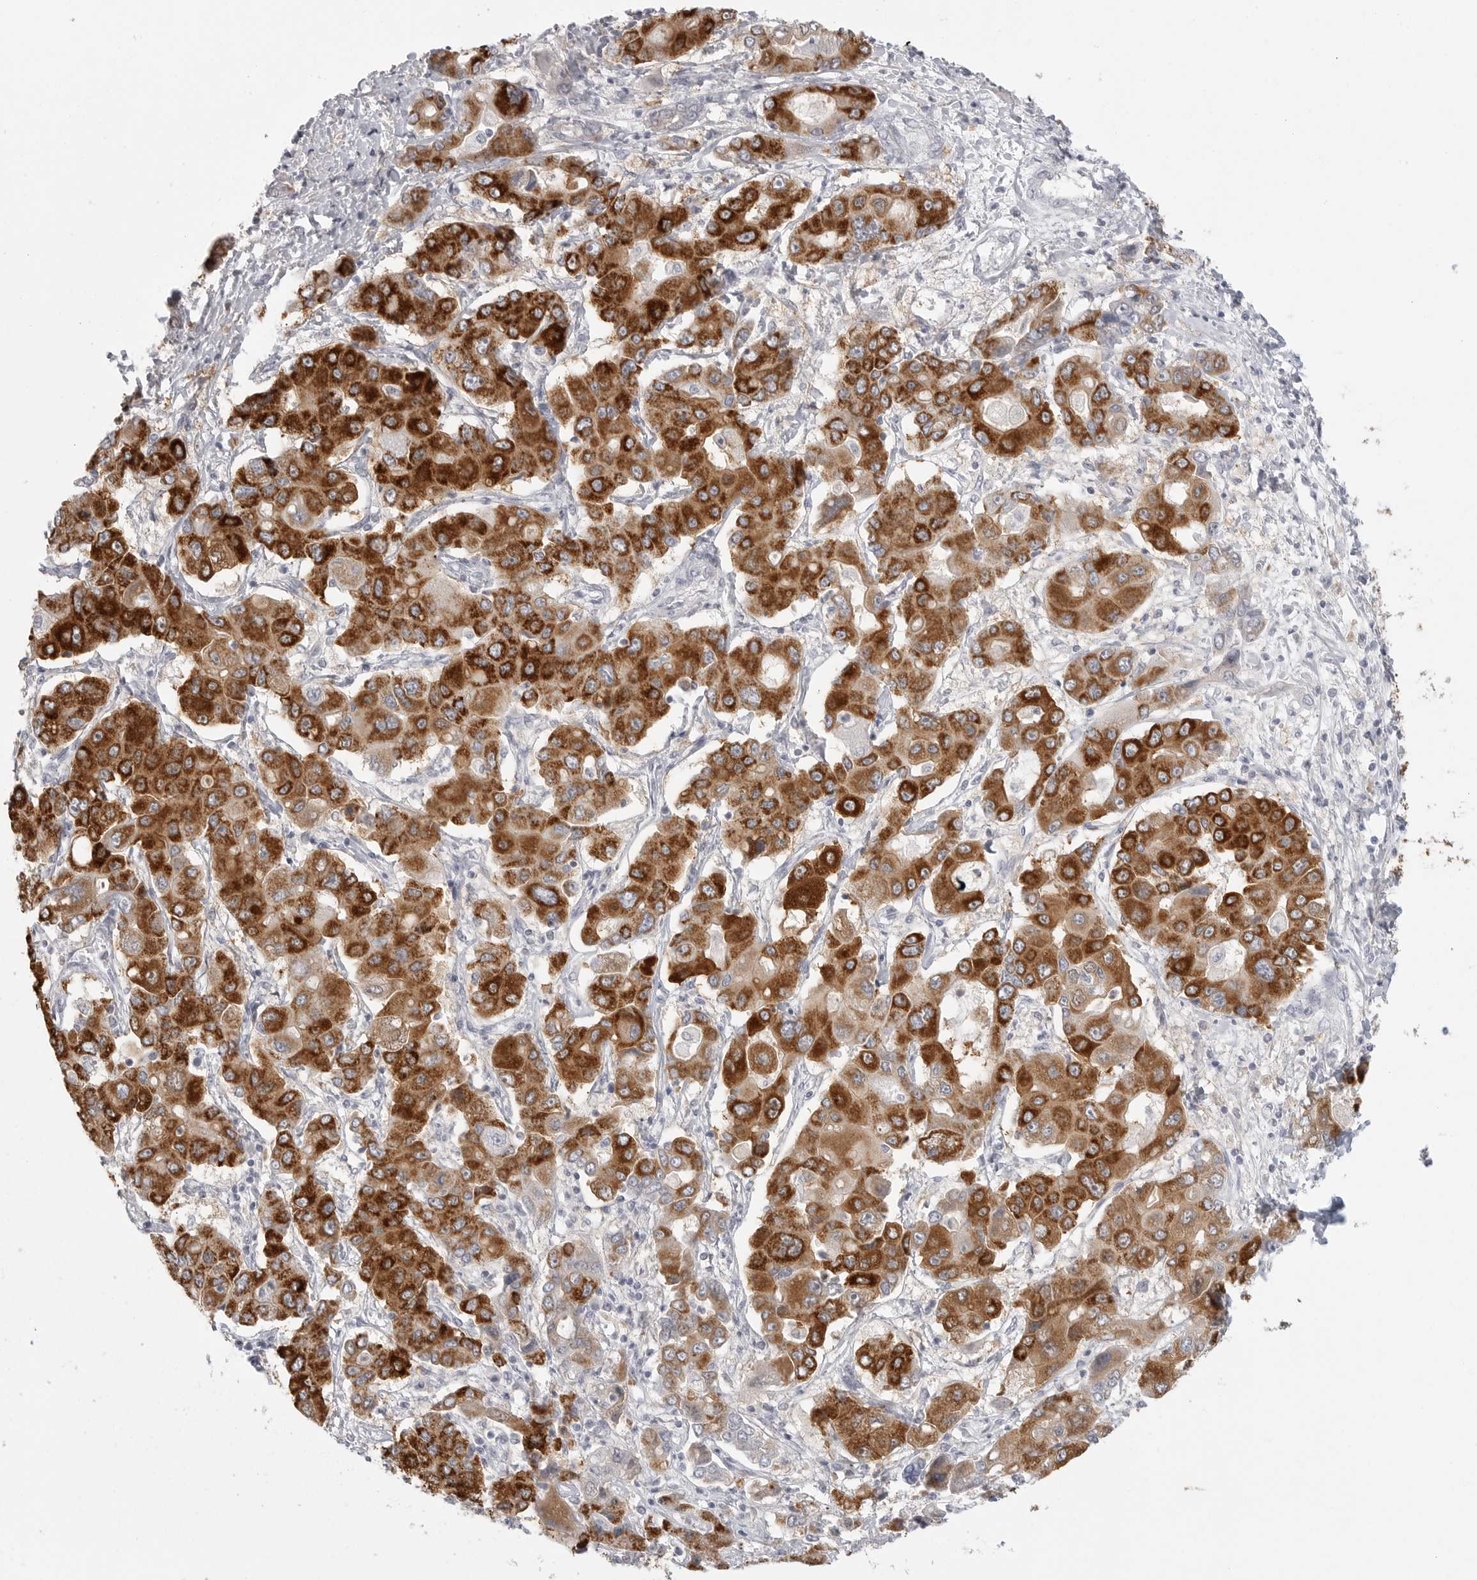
{"staining": {"intensity": "strong", "quantity": ">75%", "location": "cytoplasmic/membranous"}, "tissue": "liver cancer", "cell_type": "Tumor cells", "image_type": "cancer", "snomed": [{"axis": "morphology", "description": "Cholangiocarcinoma"}, {"axis": "topography", "description": "Liver"}], "caption": "Human liver cancer (cholangiocarcinoma) stained for a protein (brown) shows strong cytoplasmic/membranous positive staining in approximately >75% of tumor cells.", "gene": "HMGCS2", "patient": {"sex": "male", "age": 67}}